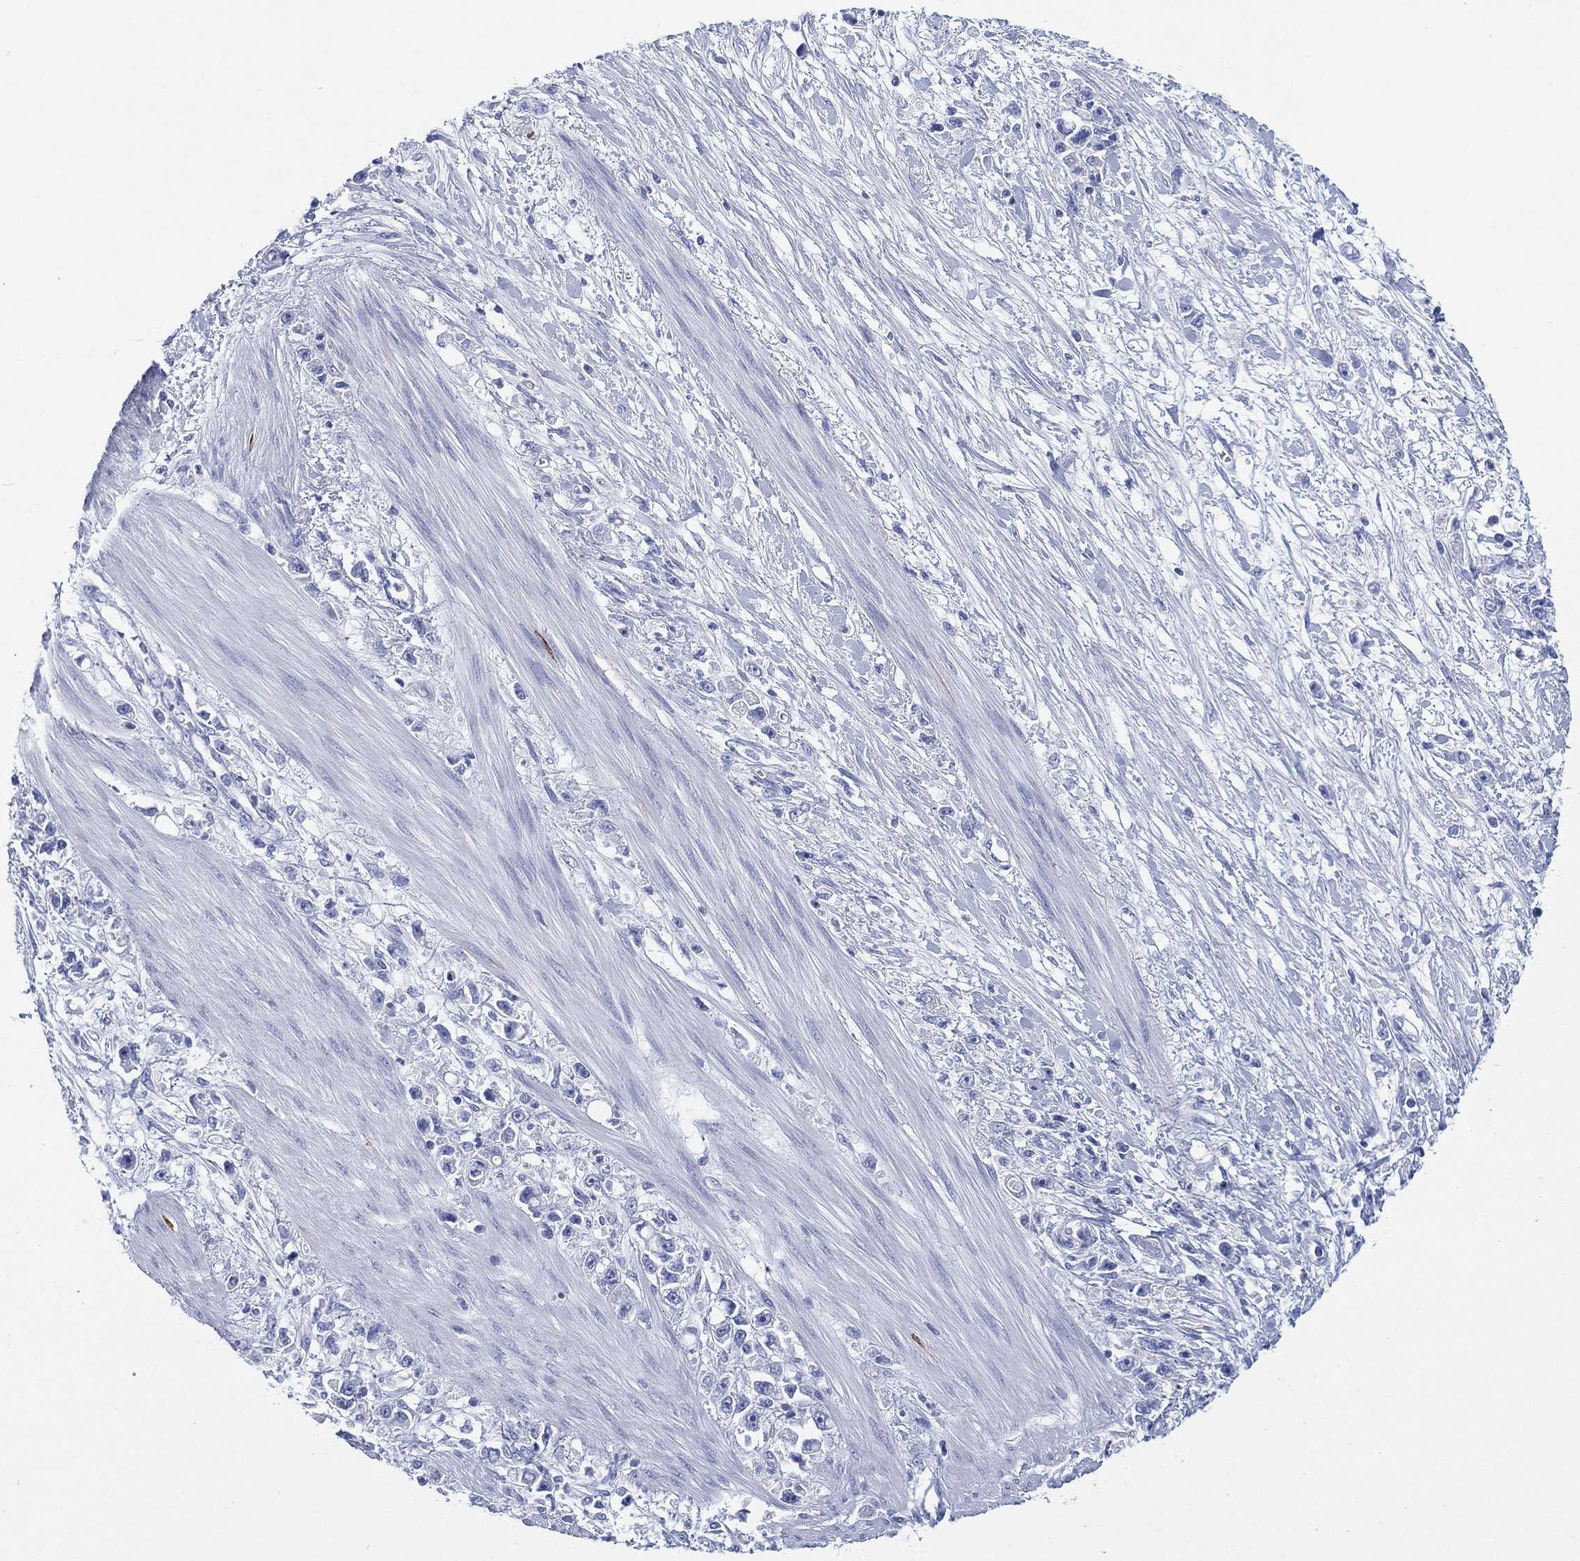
{"staining": {"intensity": "negative", "quantity": "none", "location": "none"}, "tissue": "stomach cancer", "cell_type": "Tumor cells", "image_type": "cancer", "snomed": [{"axis": "morphology", "description": "Adenocarcinoma, NOS"}, {"axis": "topography", "description": "Stomach"}], "caption": "Tumor cells are negative for protein expression in human adenocarcinoma (stomach).", "gene": "SLC9C2", "patient": {"sex": "female", "age": 59}}